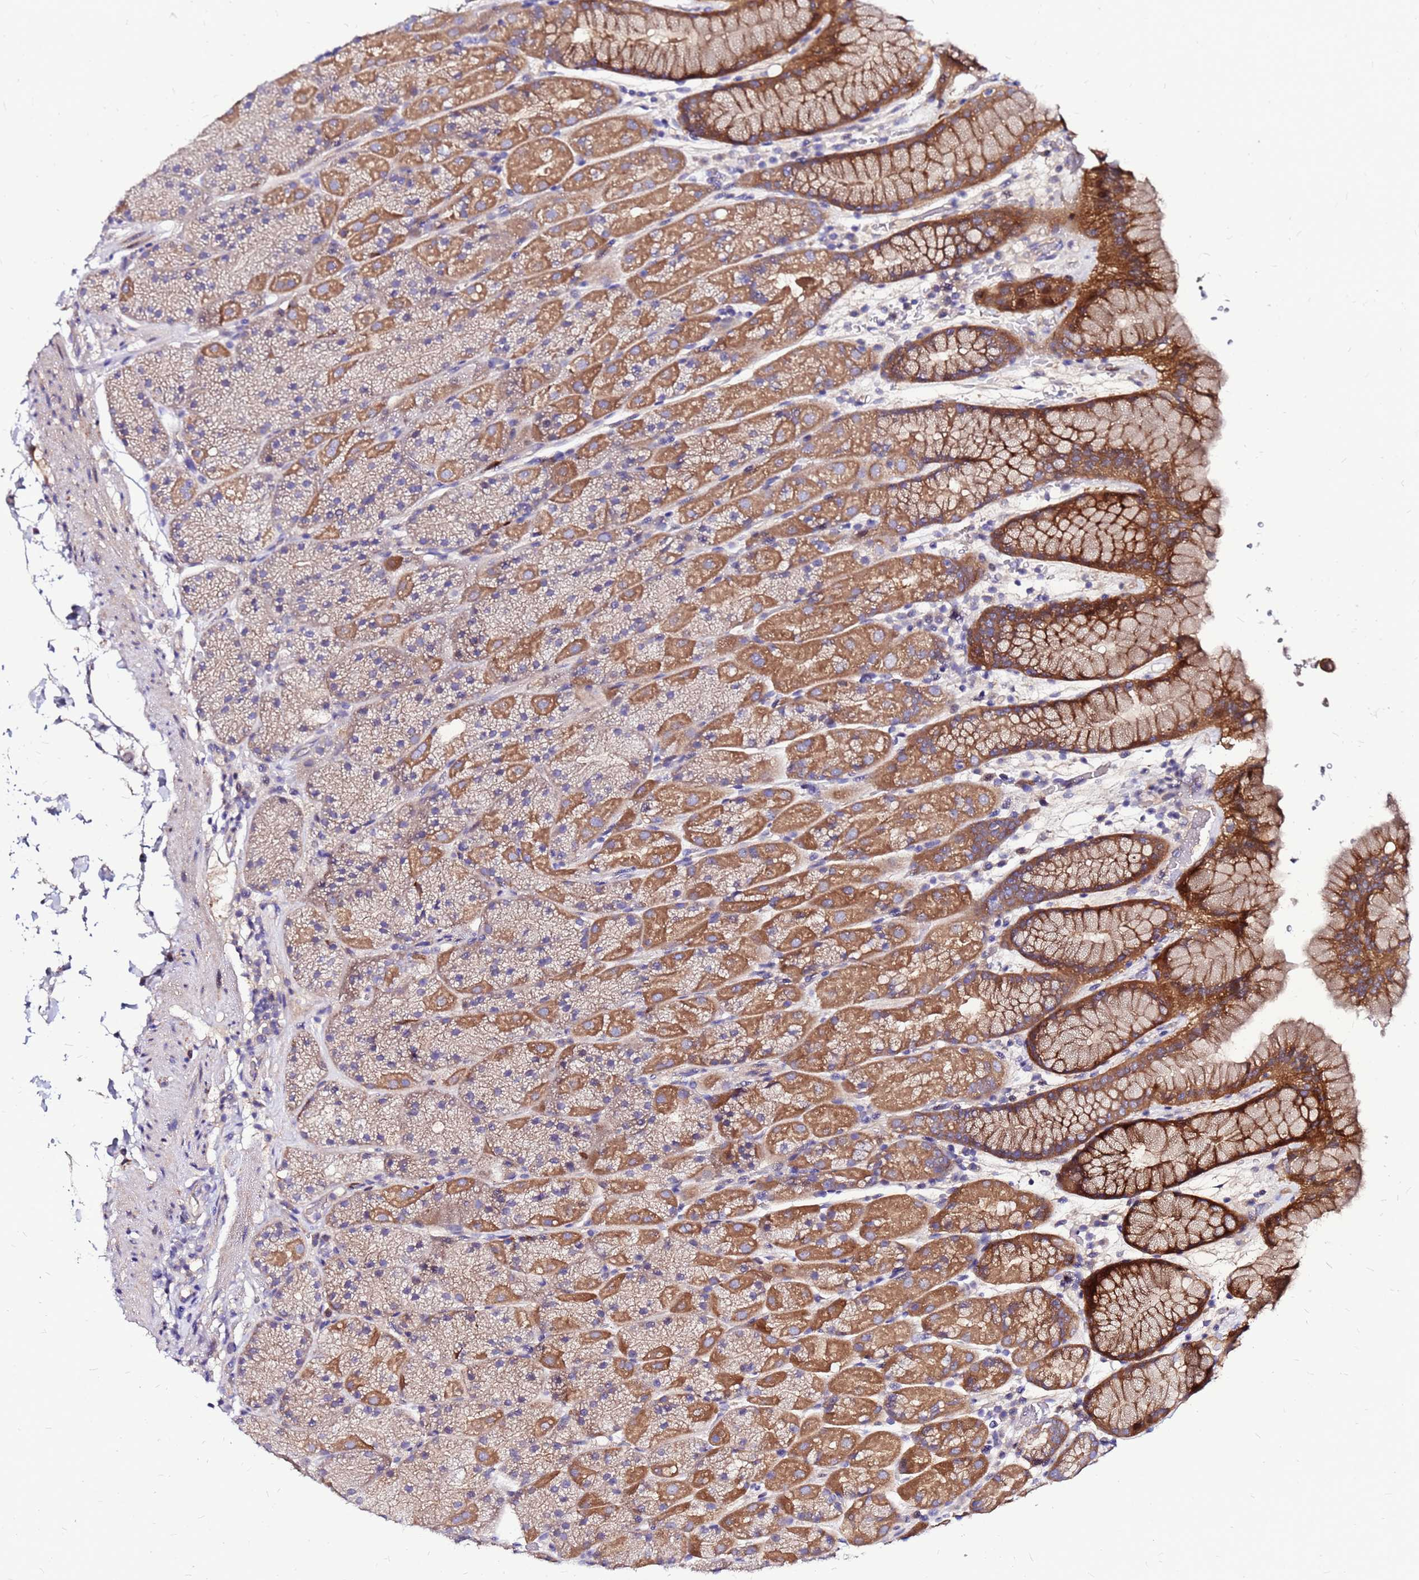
{"staining": {"intensity": "moderate", "quantity": "25%-75%", "location": "cytoplasmic/membranous"}, "tissue": "stomach", "cell_type": "Glandular cells", "image_type": "normal", "snomed": [{"axis": "morphology", "description": "Normal tissue, NOS"}, {"axis": "topography", "description": "Stomach, upper"}, {"axis": "topography", "description": "Stomach, lower"}], "caption": "A histopathology image showing moderate cytoplasmic/membranous positivity in about 25%-75% of glandular cells in unremarkable stomach, as visualized by brown immunohistochemical staining.", "gene": "ARHGEF35", "patient": {"sex": "male", "age": 67}}